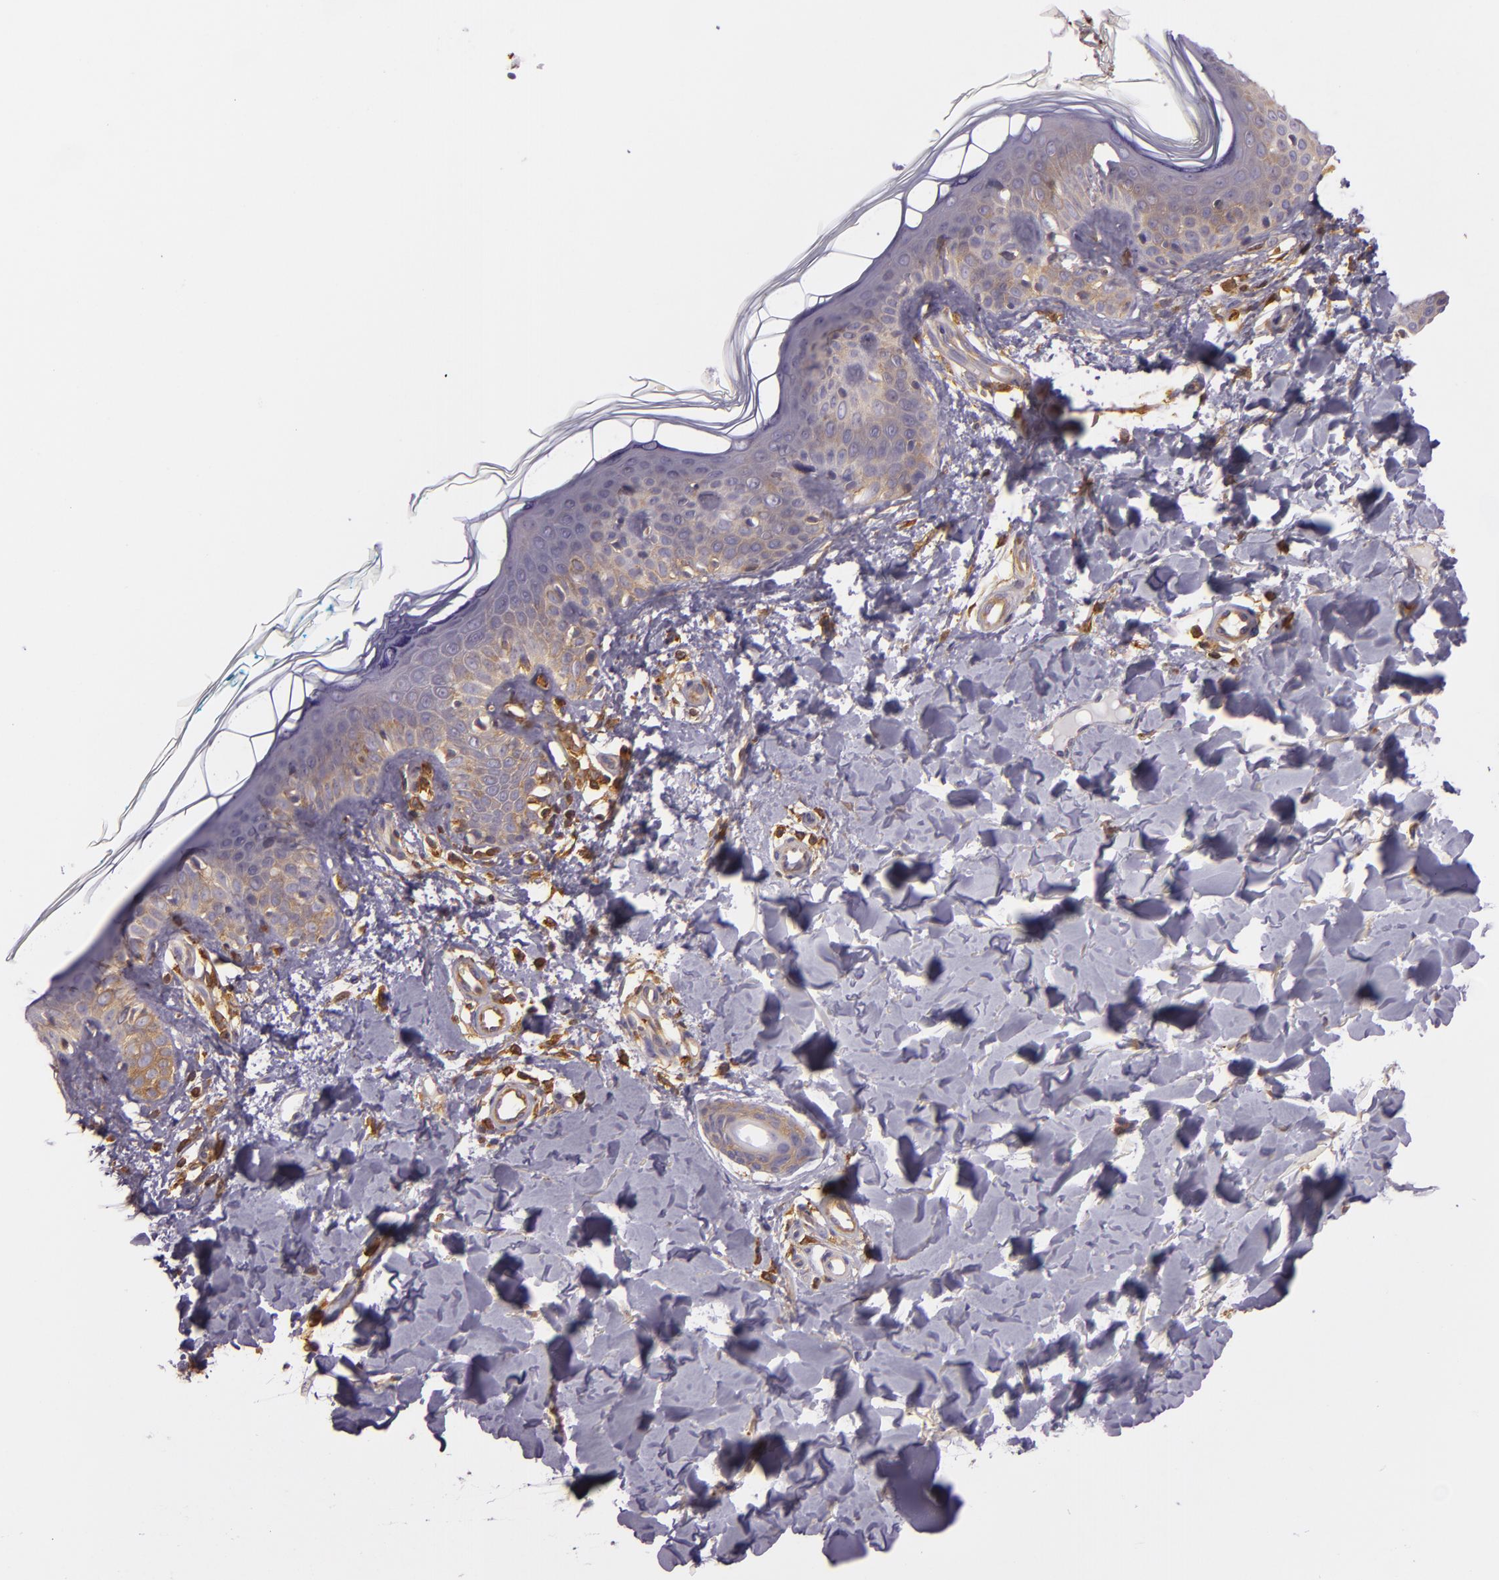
{"staining": {"intensity": "negative", "quantity": "none", "location": "none"}, "tissue": "skin", "cell_type": "Fibroblasts", "image_type": "normal", "snomed": [{"axis": "morphology", "description": "Normal tissue, NOS"}, {"axis": "topography", "description": "Skin"}], "caption": "Image shows no protein staining in fibroblasts of normal skin.", "gene": "TLN1", "patient": {"sex": "male", "age": 32}}